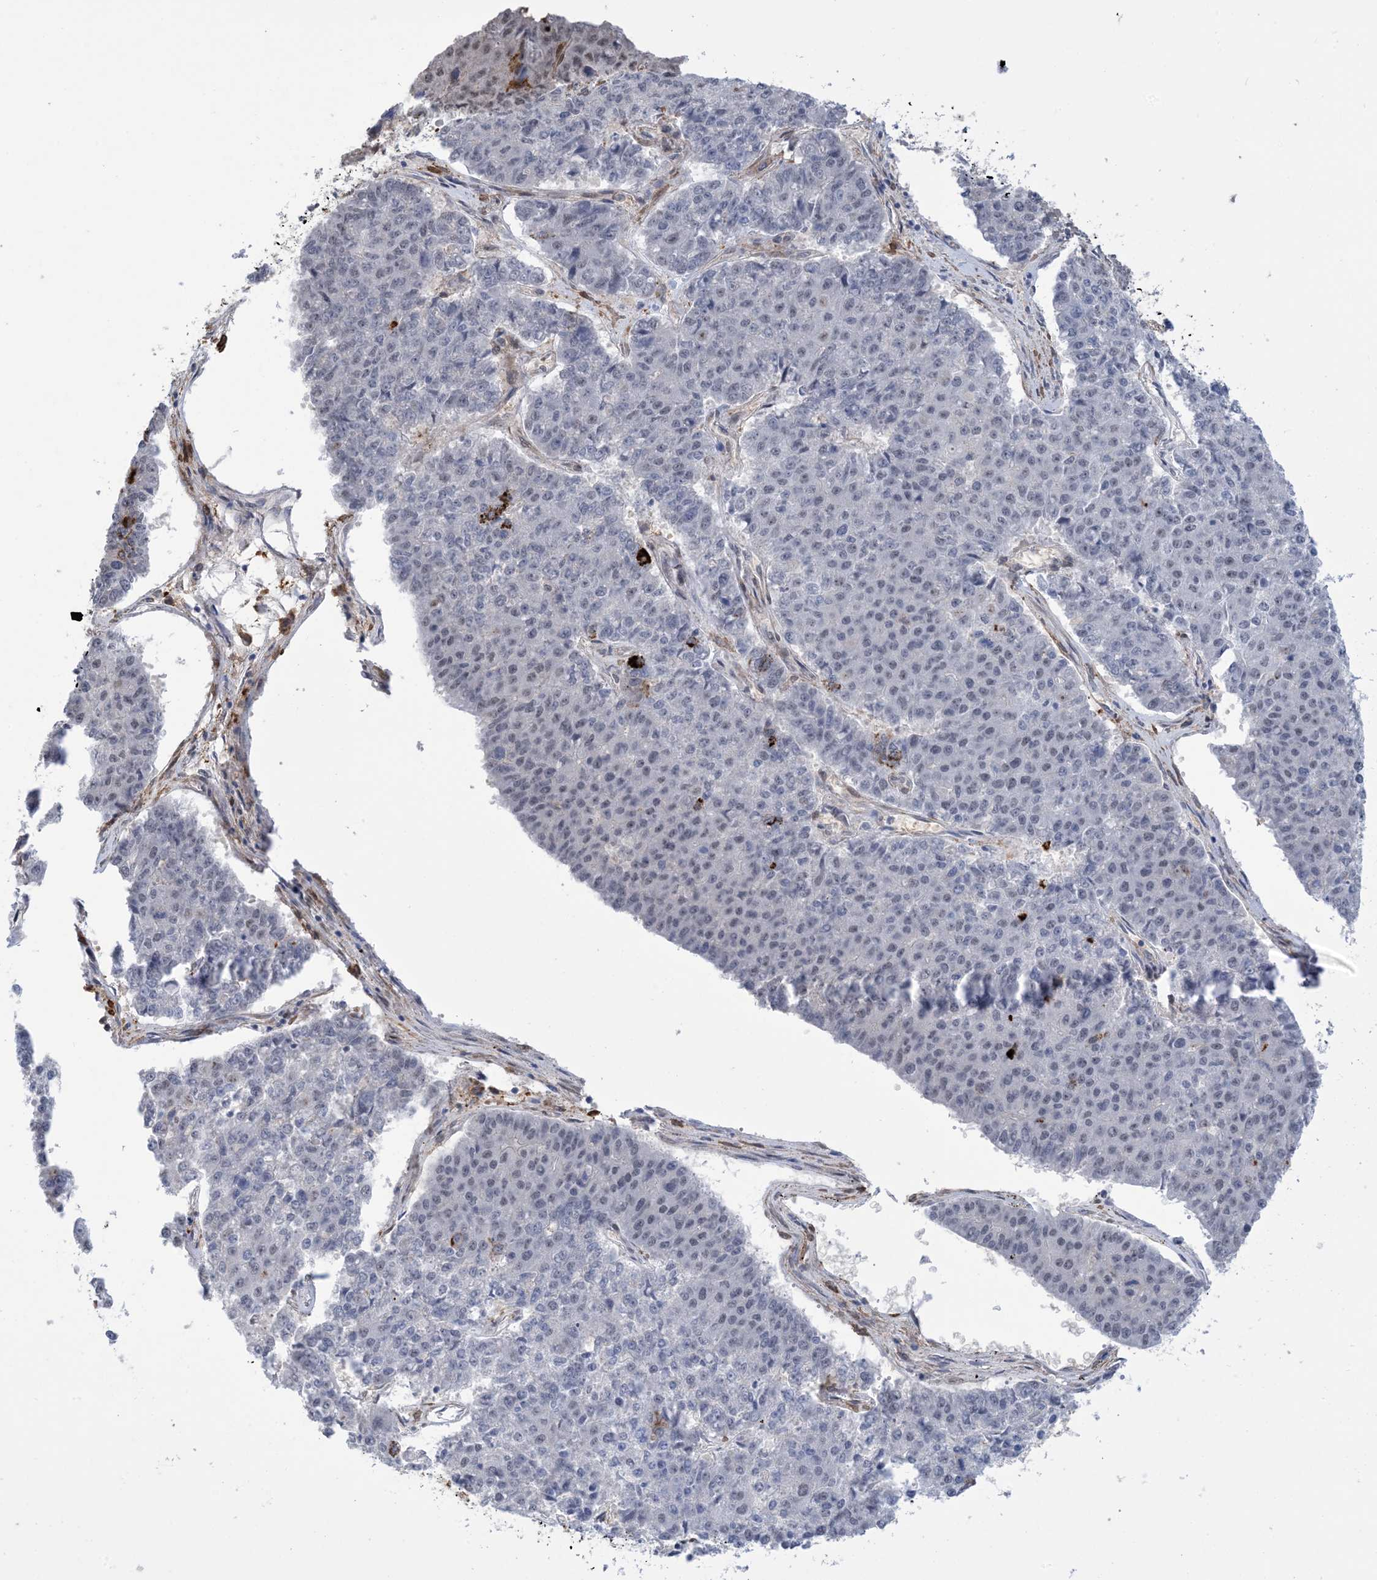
{"staining": {"intensity": "negative", "quantity": "none", "location": "none"}, "tissue": "pancreatic cancer", "cell_type": "Tumor cells", "image_type": "cancer", "snomed": [{"axis": "morphology", "description": "Adenocarcinoma, NOS"}, {"axis": "topography", "description": "Pancreas"}], "caption": "An image of adenocarcinoma (pancreatic) stained for a protein shows no brown staining in tumor cells.", "gene": "ZNF8", "patient": {"sex": "male", "age": 50}}